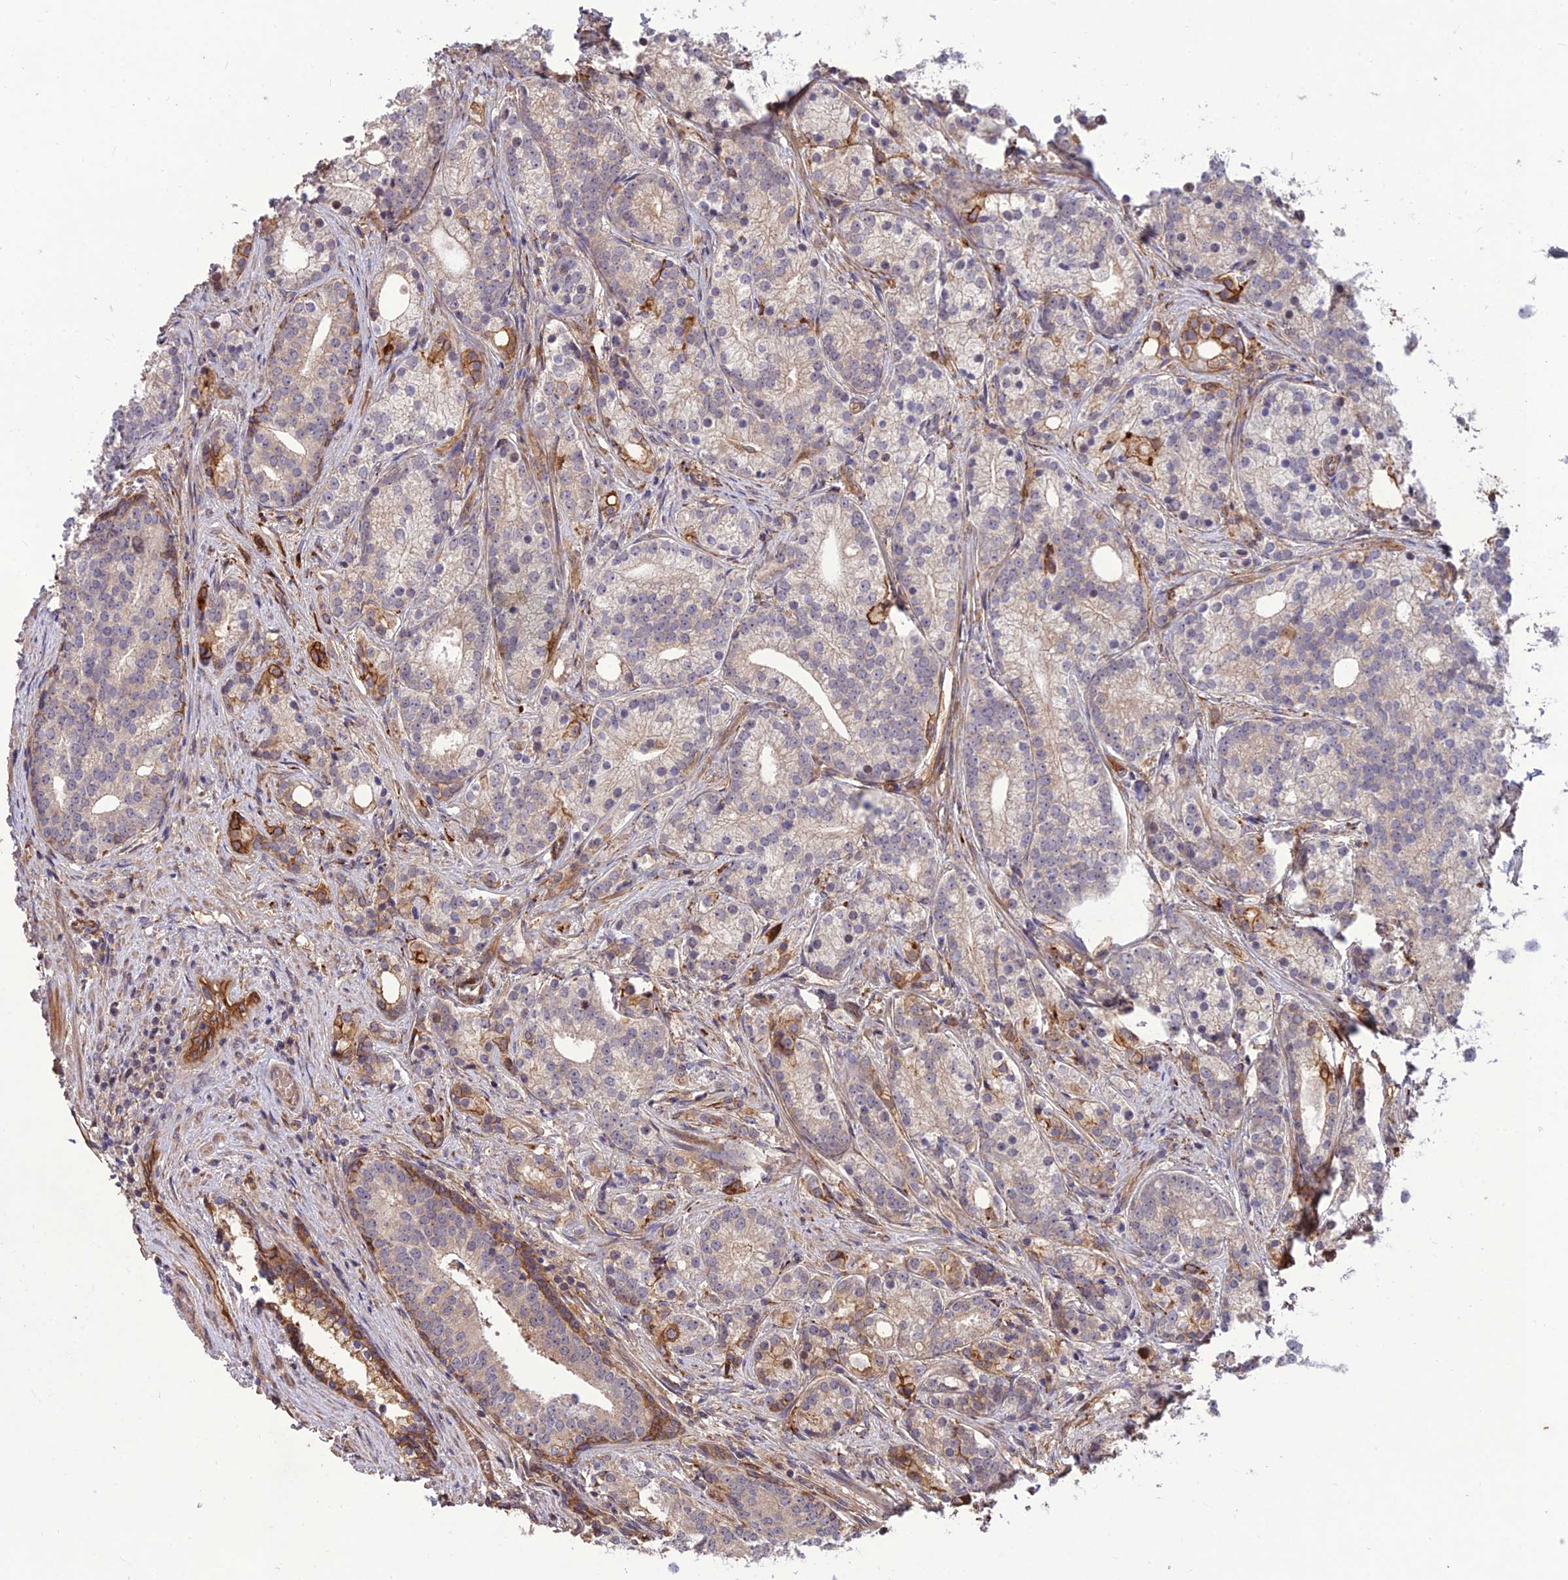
{"staining": {"intensity": "negative", "quantity": "none", "location": "none"}, "tissue": "prostate cancer", "cell_type": "Tumor cells", "image_type": "cancer", "snomed": [{"axis": "morphology", "description": "Adenocarcinoma, Low grade"}, {"axis": "topography", "description": "Prostate"}], "caption": "Low-grade adenocarcinoma (prostate) was stained to show a protein in brown. There is no significant staining in tumor cells.", "gene": "CRTAP", "patient": {"sex": "male", "age": 71}}